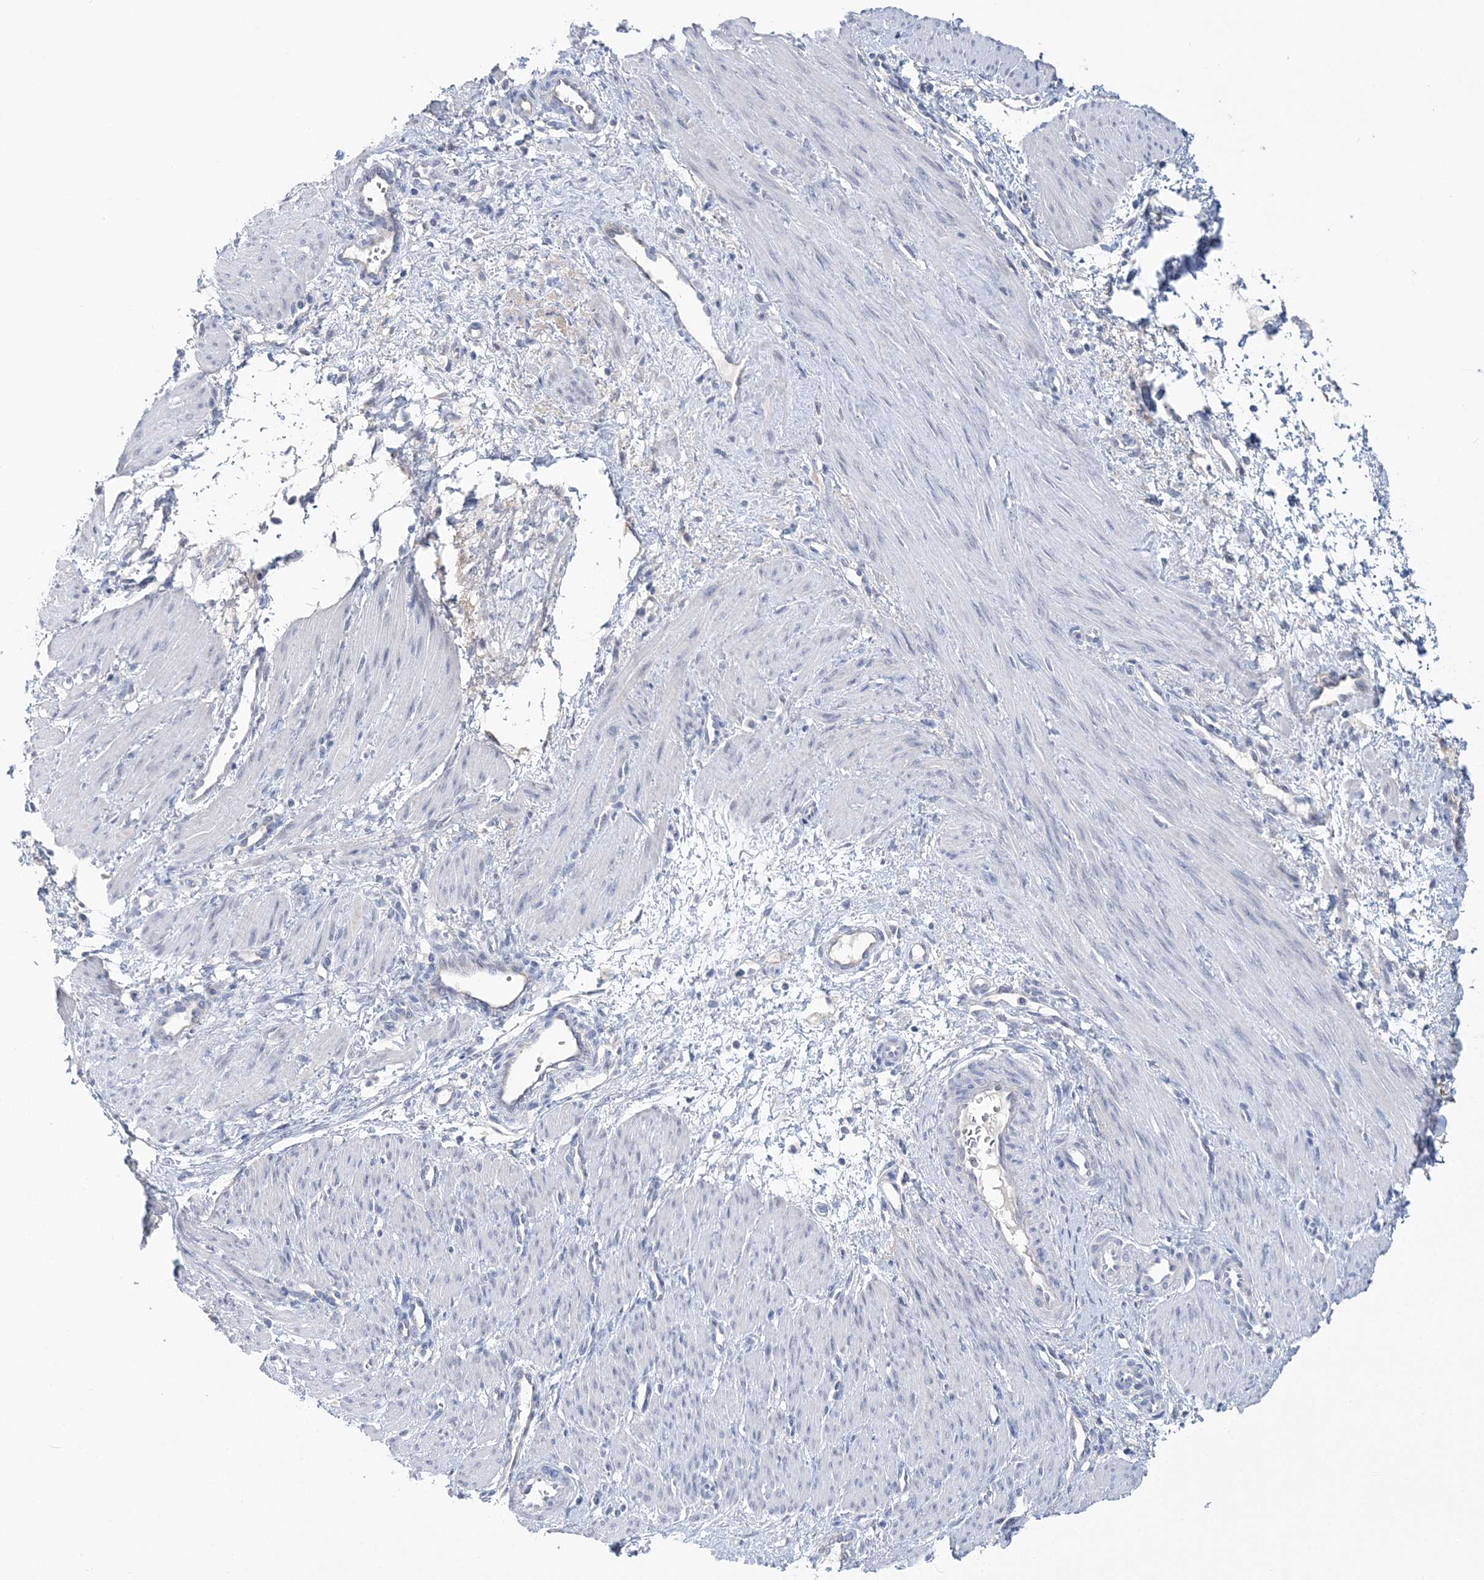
{"staining": {"intensity": "negative", "quantity": "none", "location": "none"}, "tissue": "smooth muscle", "cell_type": "Smooth muscle cells", "image_type": "normal", "snomed": [{"axis": "morphology", "description": "Normal tissue, NOS"}, {"axis": "topography", "description": "Endometrium"}], "caption": "Smooth muscle cells show no significant staining in normal smooth muscle. The staining was performed using DAB (3,3'-diaminobenzidine) to visualize the protein expression in brown, while the nuclei were stained in blue with hematoxylin (Magnification: 20x).", "gene": "RPEL1", "patient": {"sex": "female", "age": 33}}